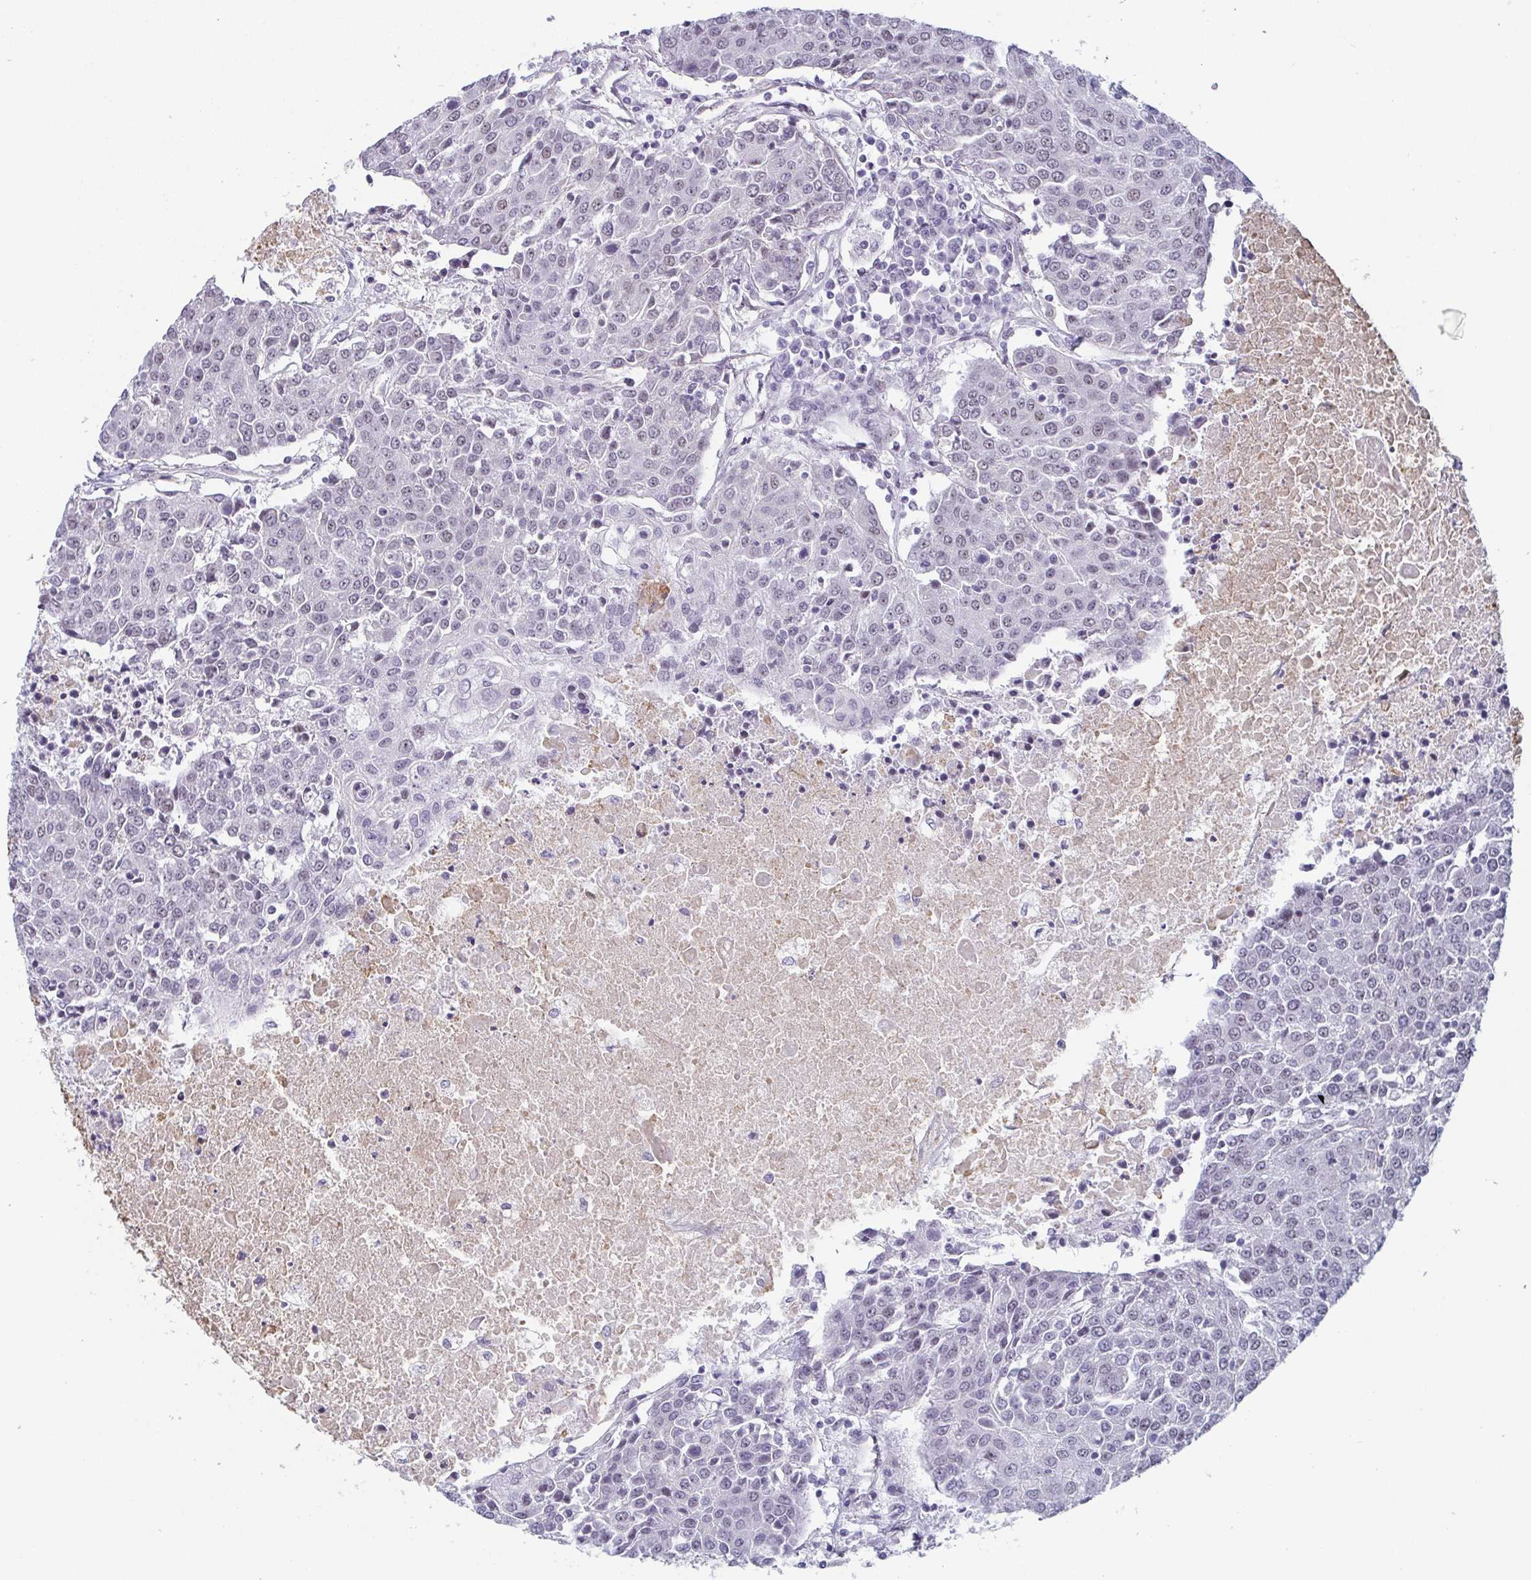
{"staining": {"intensity": "negative", "quantity": "none", "location": "none"}, "tissue": "urothelial cancer", "cell_type": "Tumor cells", "image_type": "cancer", "snomed": [{"axis": "morphology", "description": "Urothelial carcinoma, High grade"}, {"axis": "topography", "description": "Urinary bladder"}], "caption": "Immunohistochemistry (IHC) micrograph of urothelial cancer stained for a protein (brown), which displays no expression in tumor cells.", "gene": "EXOSC7", "patient": {"sex": "female", "age": 85}}